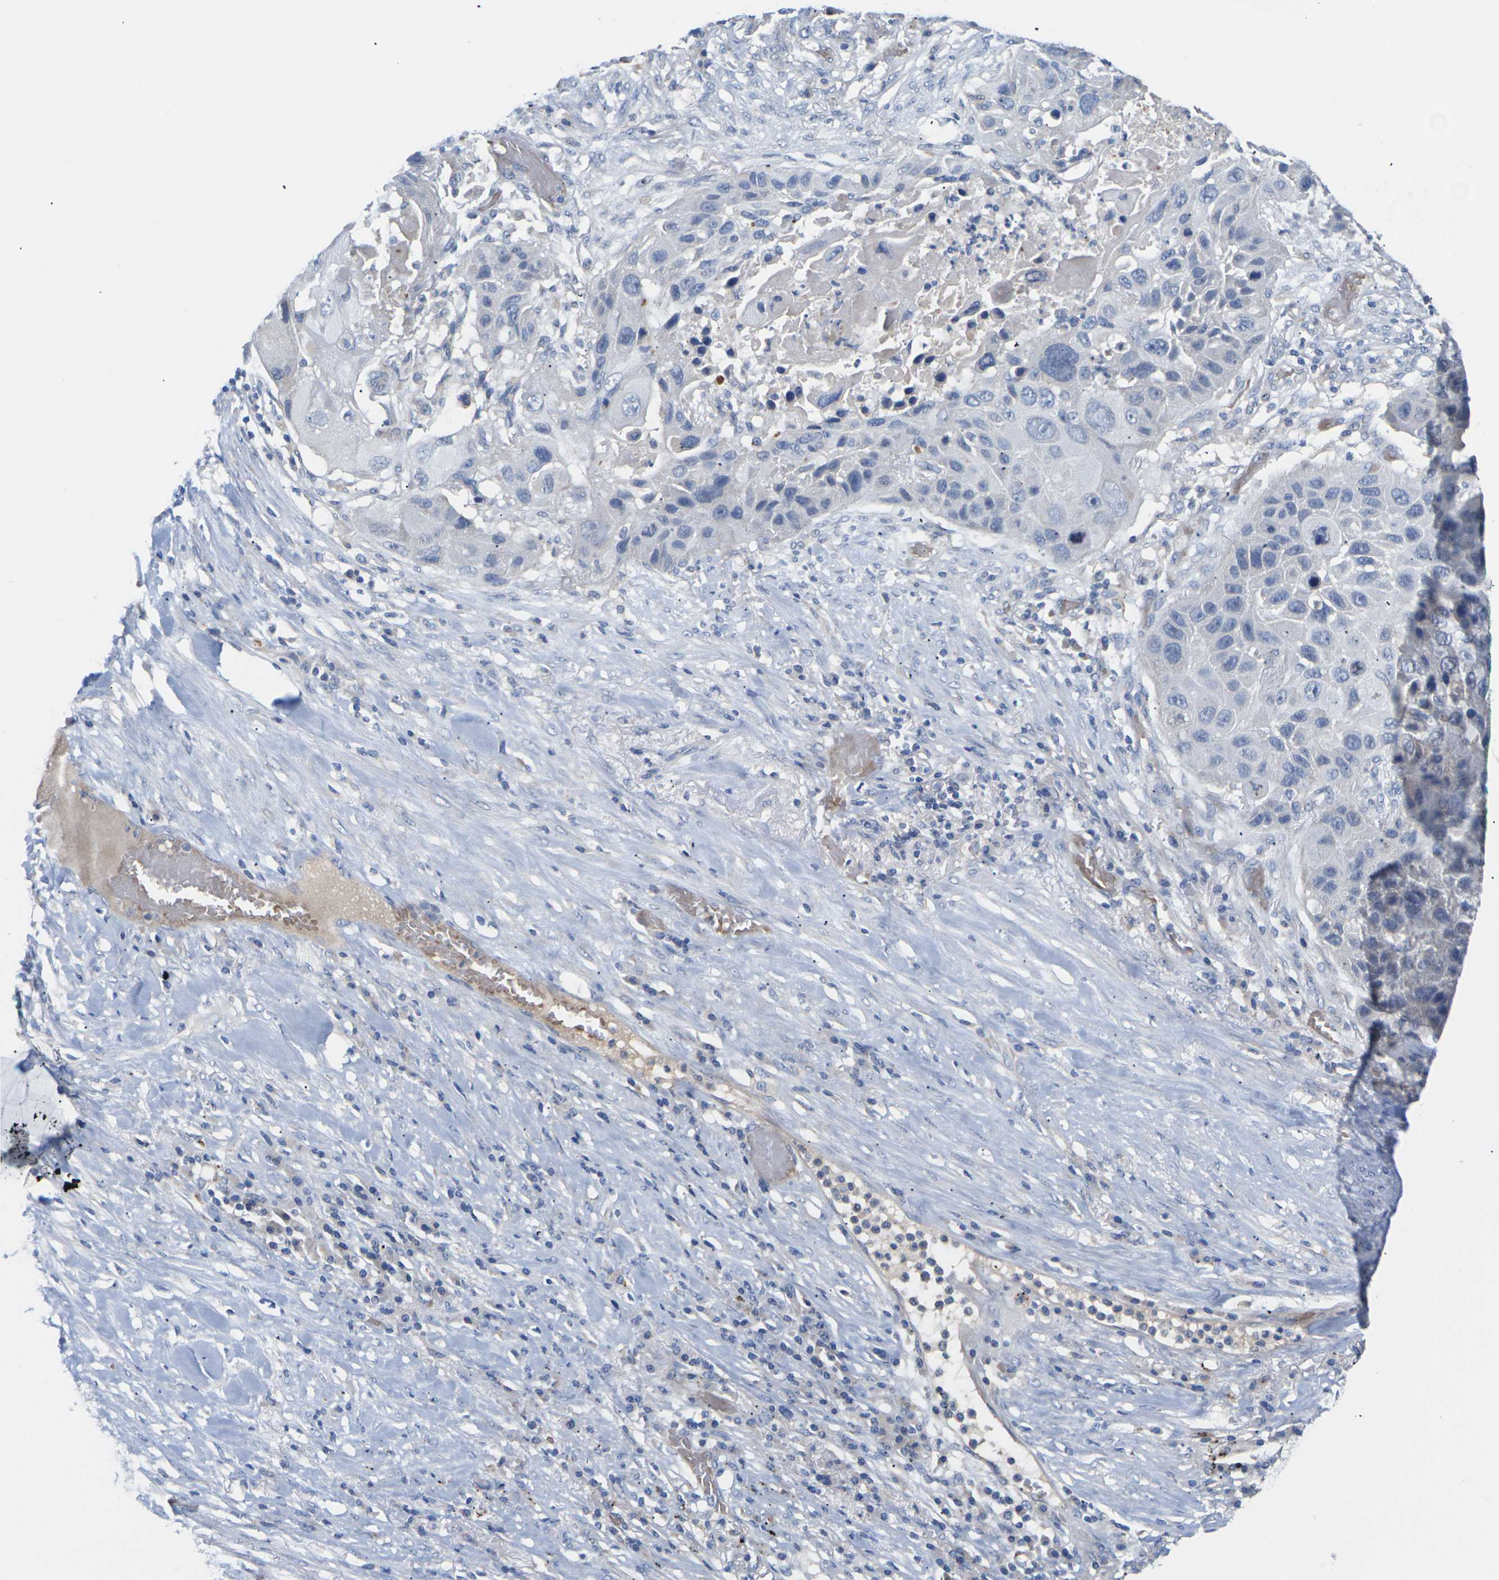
{"staining": {"intensity": "negative", "quantity": "none", "location": "none"}, "tissue": "lung cancer", "cell_type": "Tumor cells", "image_type": "cancer", "snomed": [{"axis": "morphology", "description": "Squamous cell carcinoma, NOS"}, {"axis": "topography", "description": "Lung"}], "caption": "This image is of lung squamous cell carcinoma stained with immunohistochemistry (IHC) to label a protein in brown with the nuclei are counter-stained blue. There is no expression in tumor cells. (IHC, brightfield microscopy, high magnification).", "gene": "TMCO4", "patient": {"sex": "male", "age": 57}}